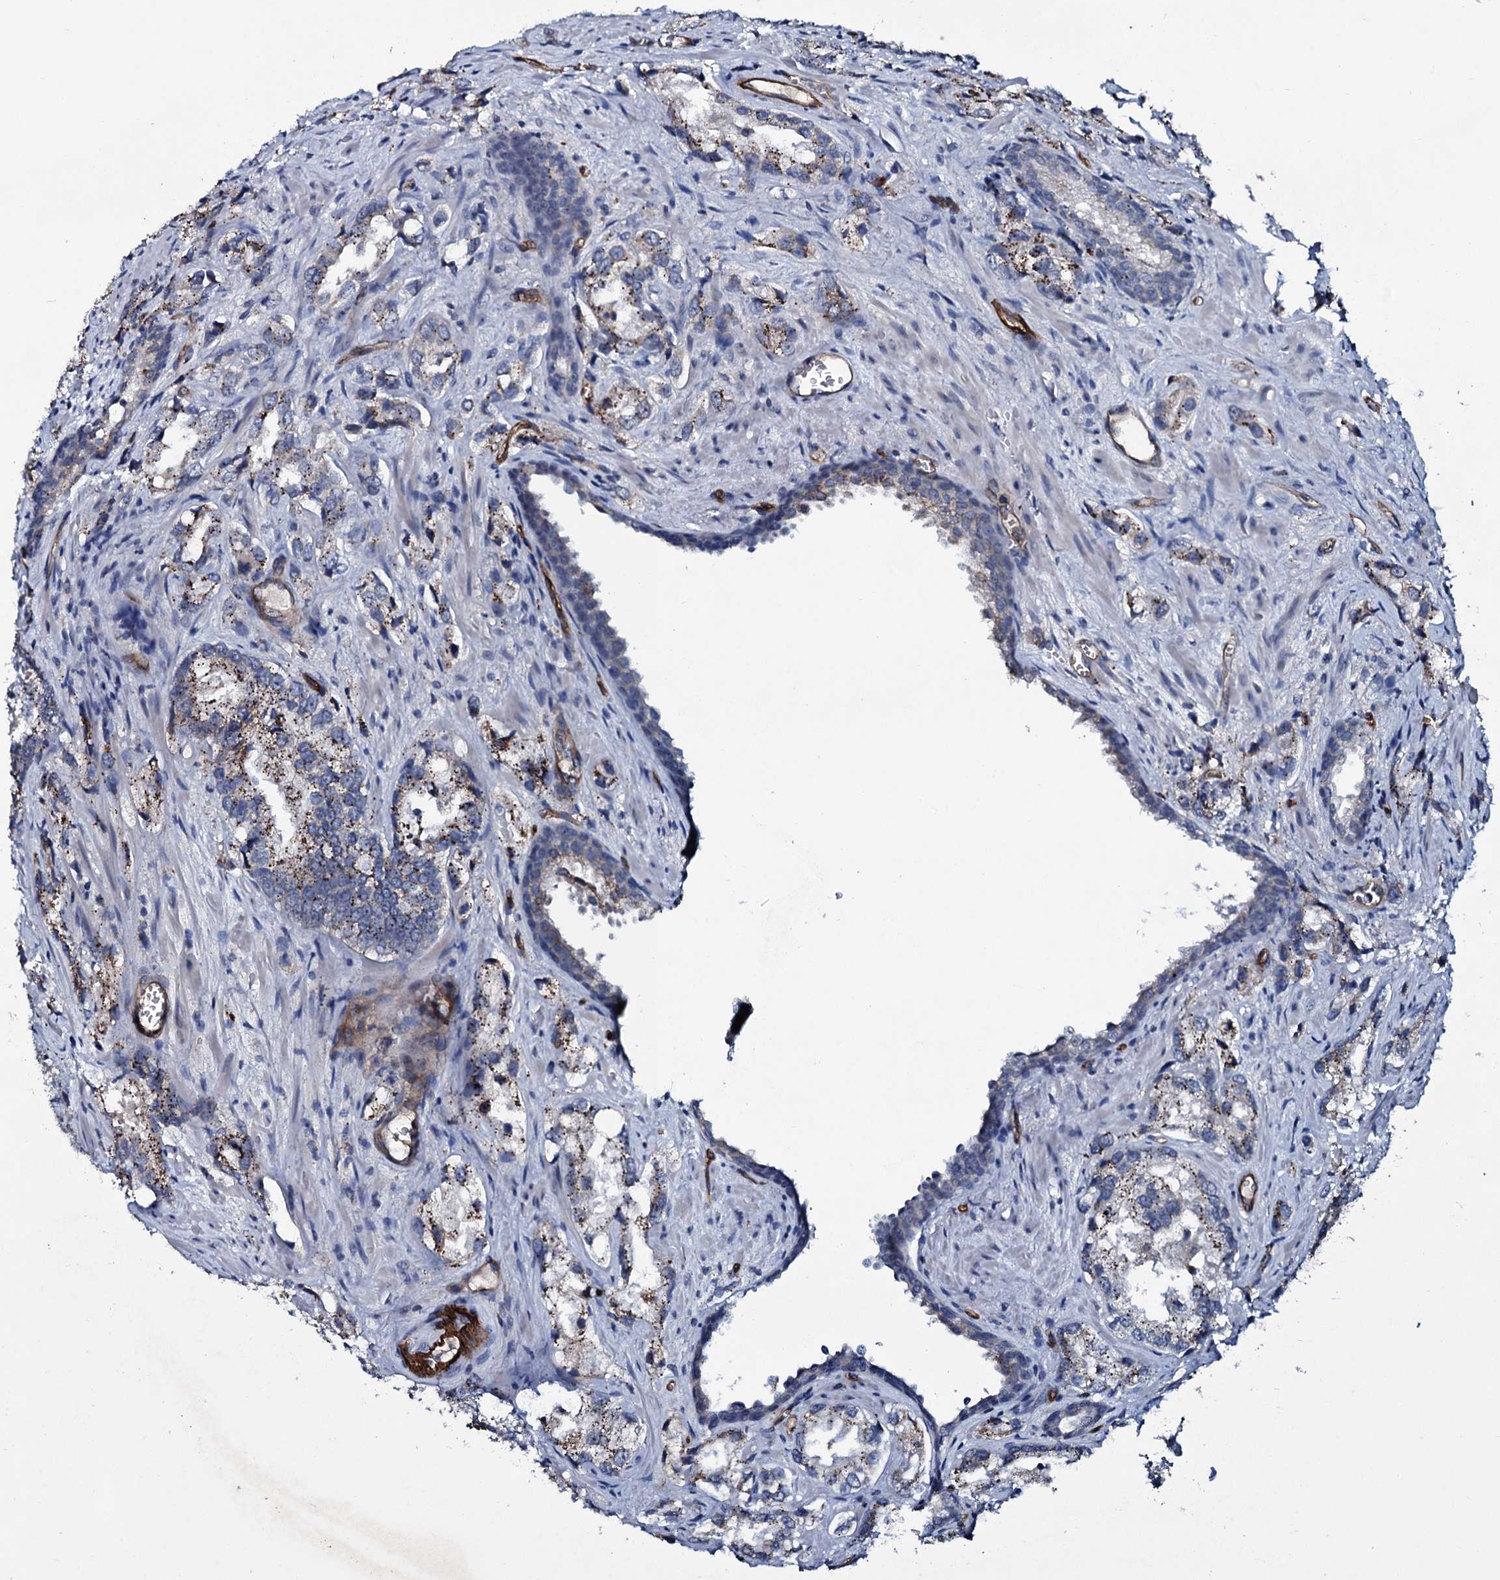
{"staining": {"intensity": "moderate", "quantity": "25%-75%", "location": "cytoplasmic/membranous"}, "tissue": "prostate cancer", "cell_type": "Tumor cells", "image_type": "cancer", "snomed": [{"axis": "morphology", "description": "Adenocarcinoma, Low grade"}, {"axis": "topography", "description": "Prostate"}], "caption": "A brown stain shows moderate cytoplasmic/membranous expression of a protein in prostate cancer (low-grade adenocarcinoma) tumor cells.", "gene": "CLEC14A", "patient": {"sex": "male", "age": 47}}